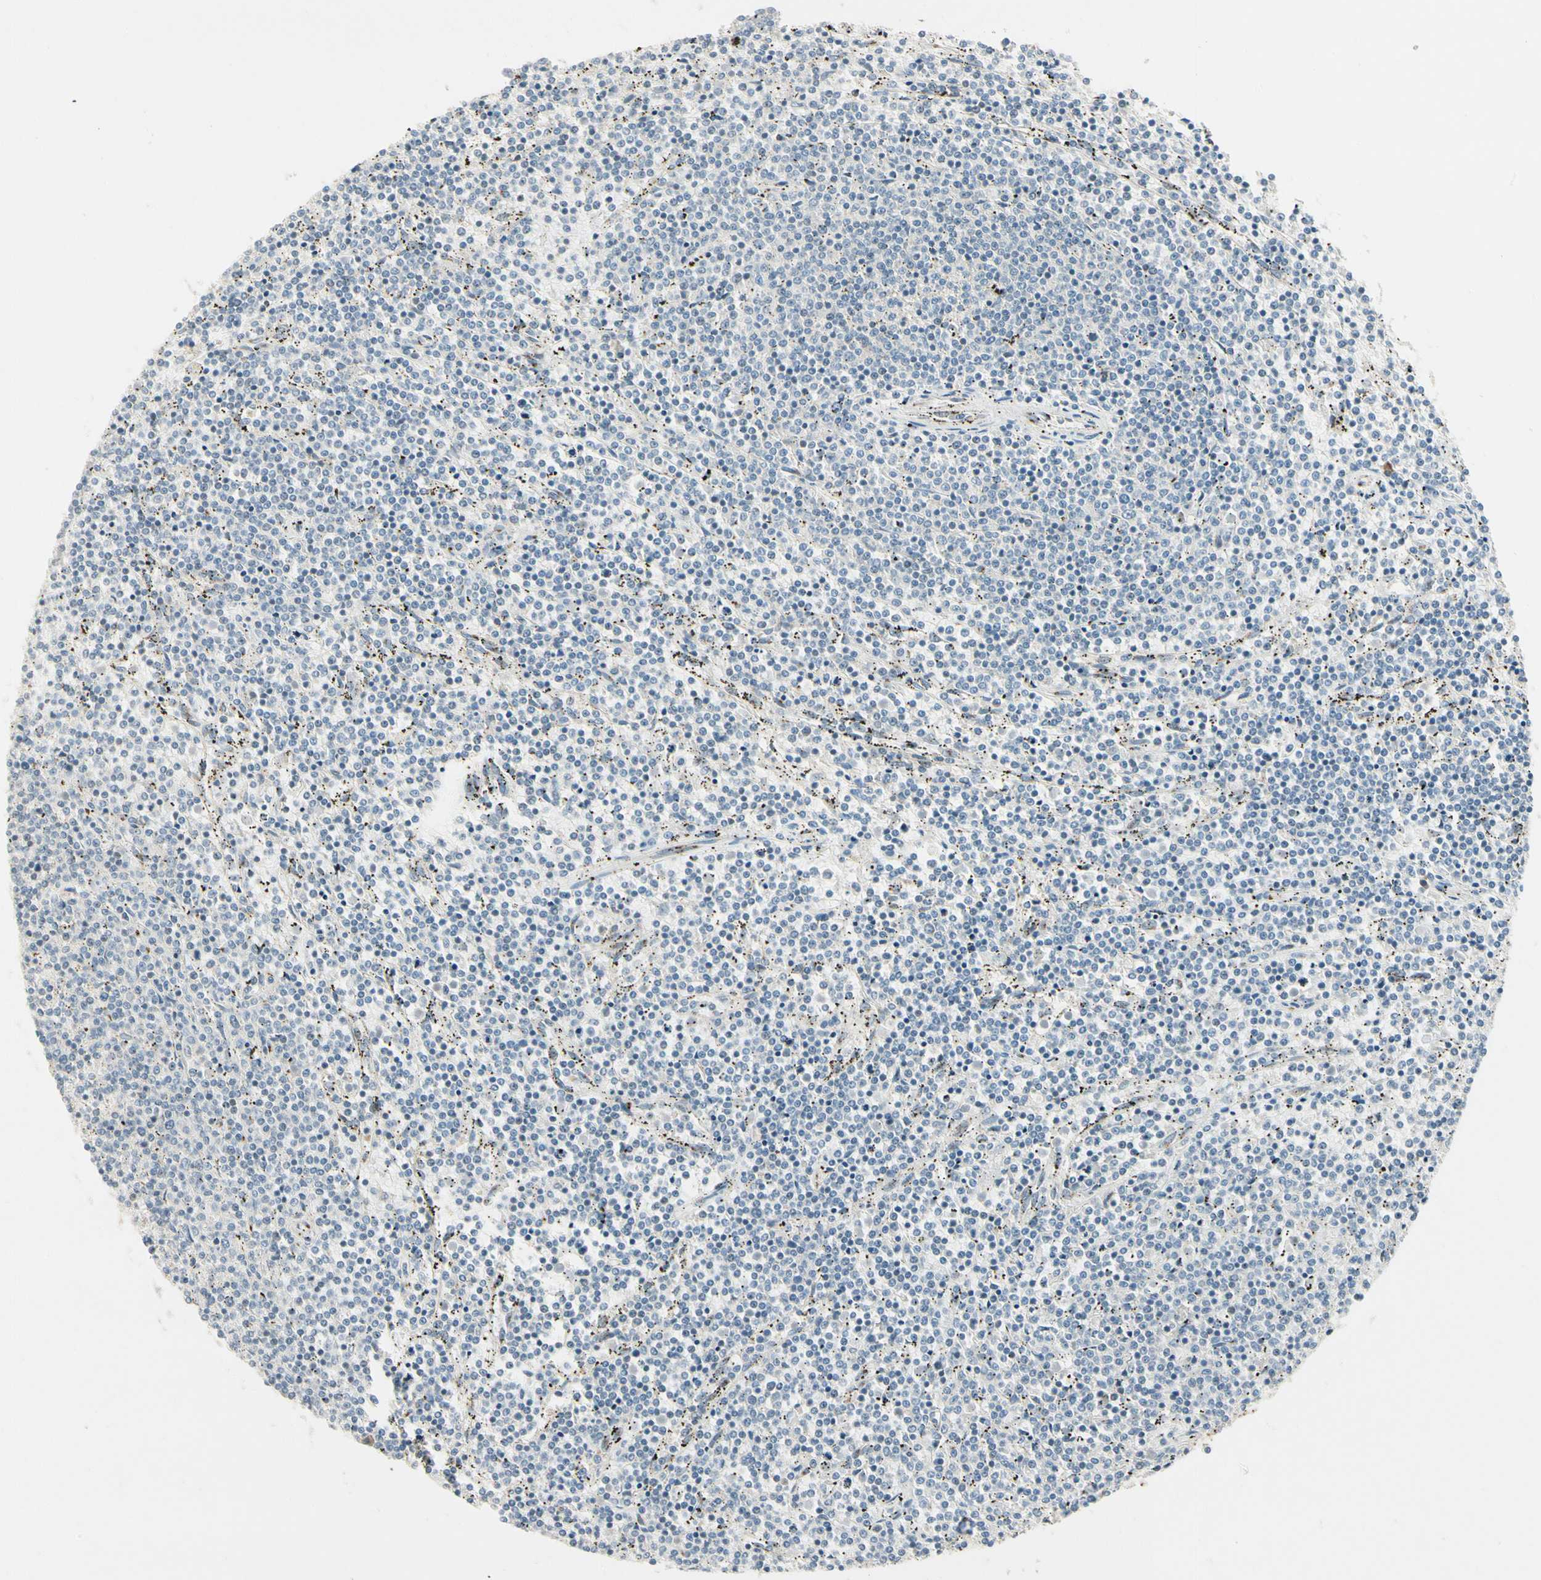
{"staining": {"intensity": "negative", "quantity": "none", "location": "none"}, "tissue": "lymphoma", "cell_type": "Tumor cells", "image_type": "cancer", "snomed": [{"axis": "morphology", "description": "Malignant lymphoma, non-Hodgkin's type, Low grade"}, {"axis": "topography", "description": "Spleen"}], "caption": "The micrograph displays no staining of tumor cells in malignant lymphoma, non-Hodgkin's type (low-grade).", "gene": "MANSC1", "patient": {"sex": "female", "age": 50}}